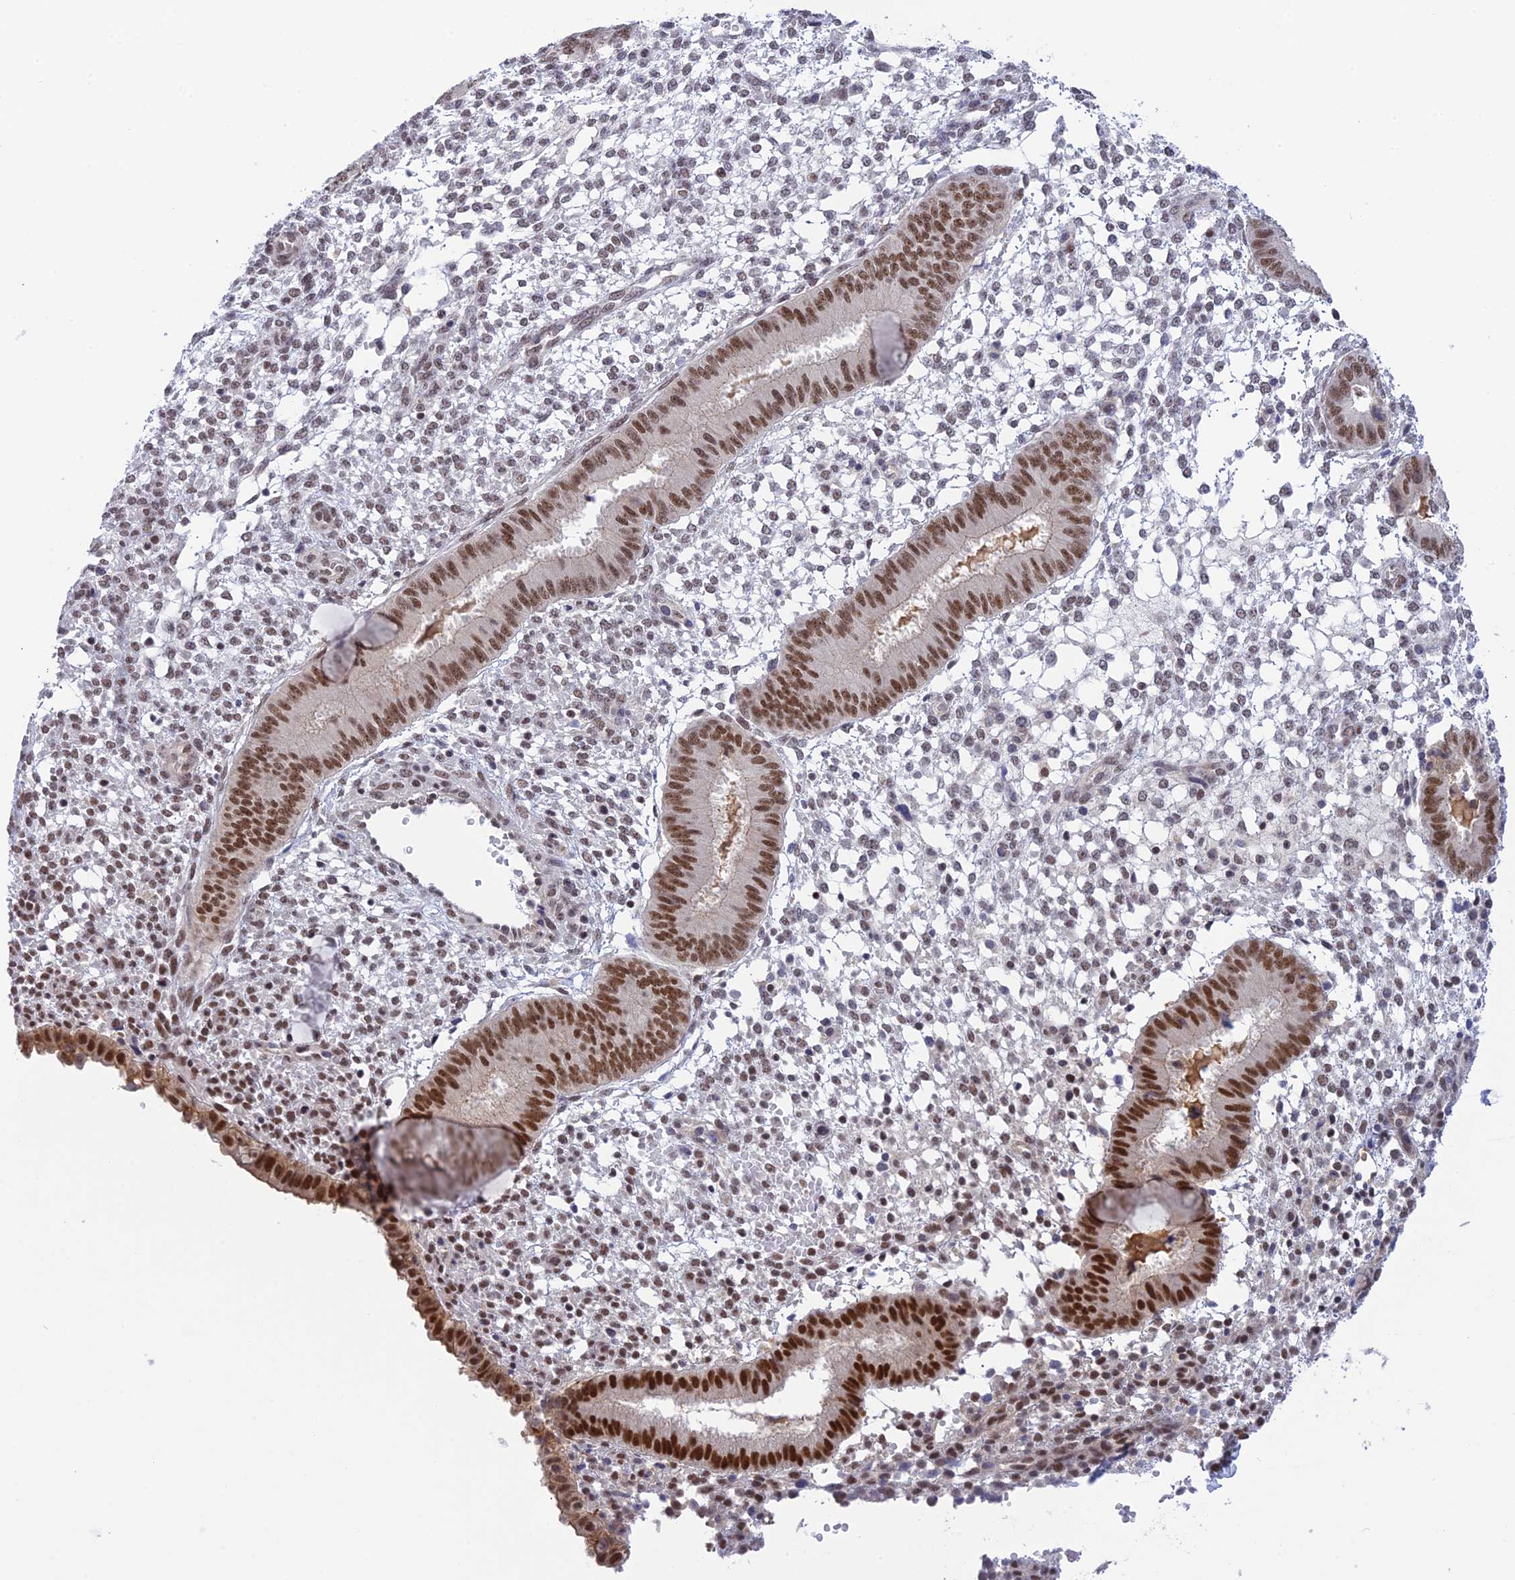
{"staining": {"intensity": "weak", "quantity": "25%-75%", "location": "nuclear"}, "tissue": "endometrium", "cell_type": "Cells in endometrial stroma", "image_type": "normal", "snomed": [{"axis": "morphology", "description": "Normal tissue, NOS"}, {"axis": "topography", "description": "Endometrium"}], "caption": "Immunohistochemistry of normal human endometrium demonstrates low levels of weak nuclear staining in approximately 25%-75% of cells in endometrial stroma. The protein is stained brown, and the nuclei are stained in blue (DAB IHC with brightfield microscopy, high magnification).", "gene": "TCEA1", "patient": {"sex": "female", "age": 49}}